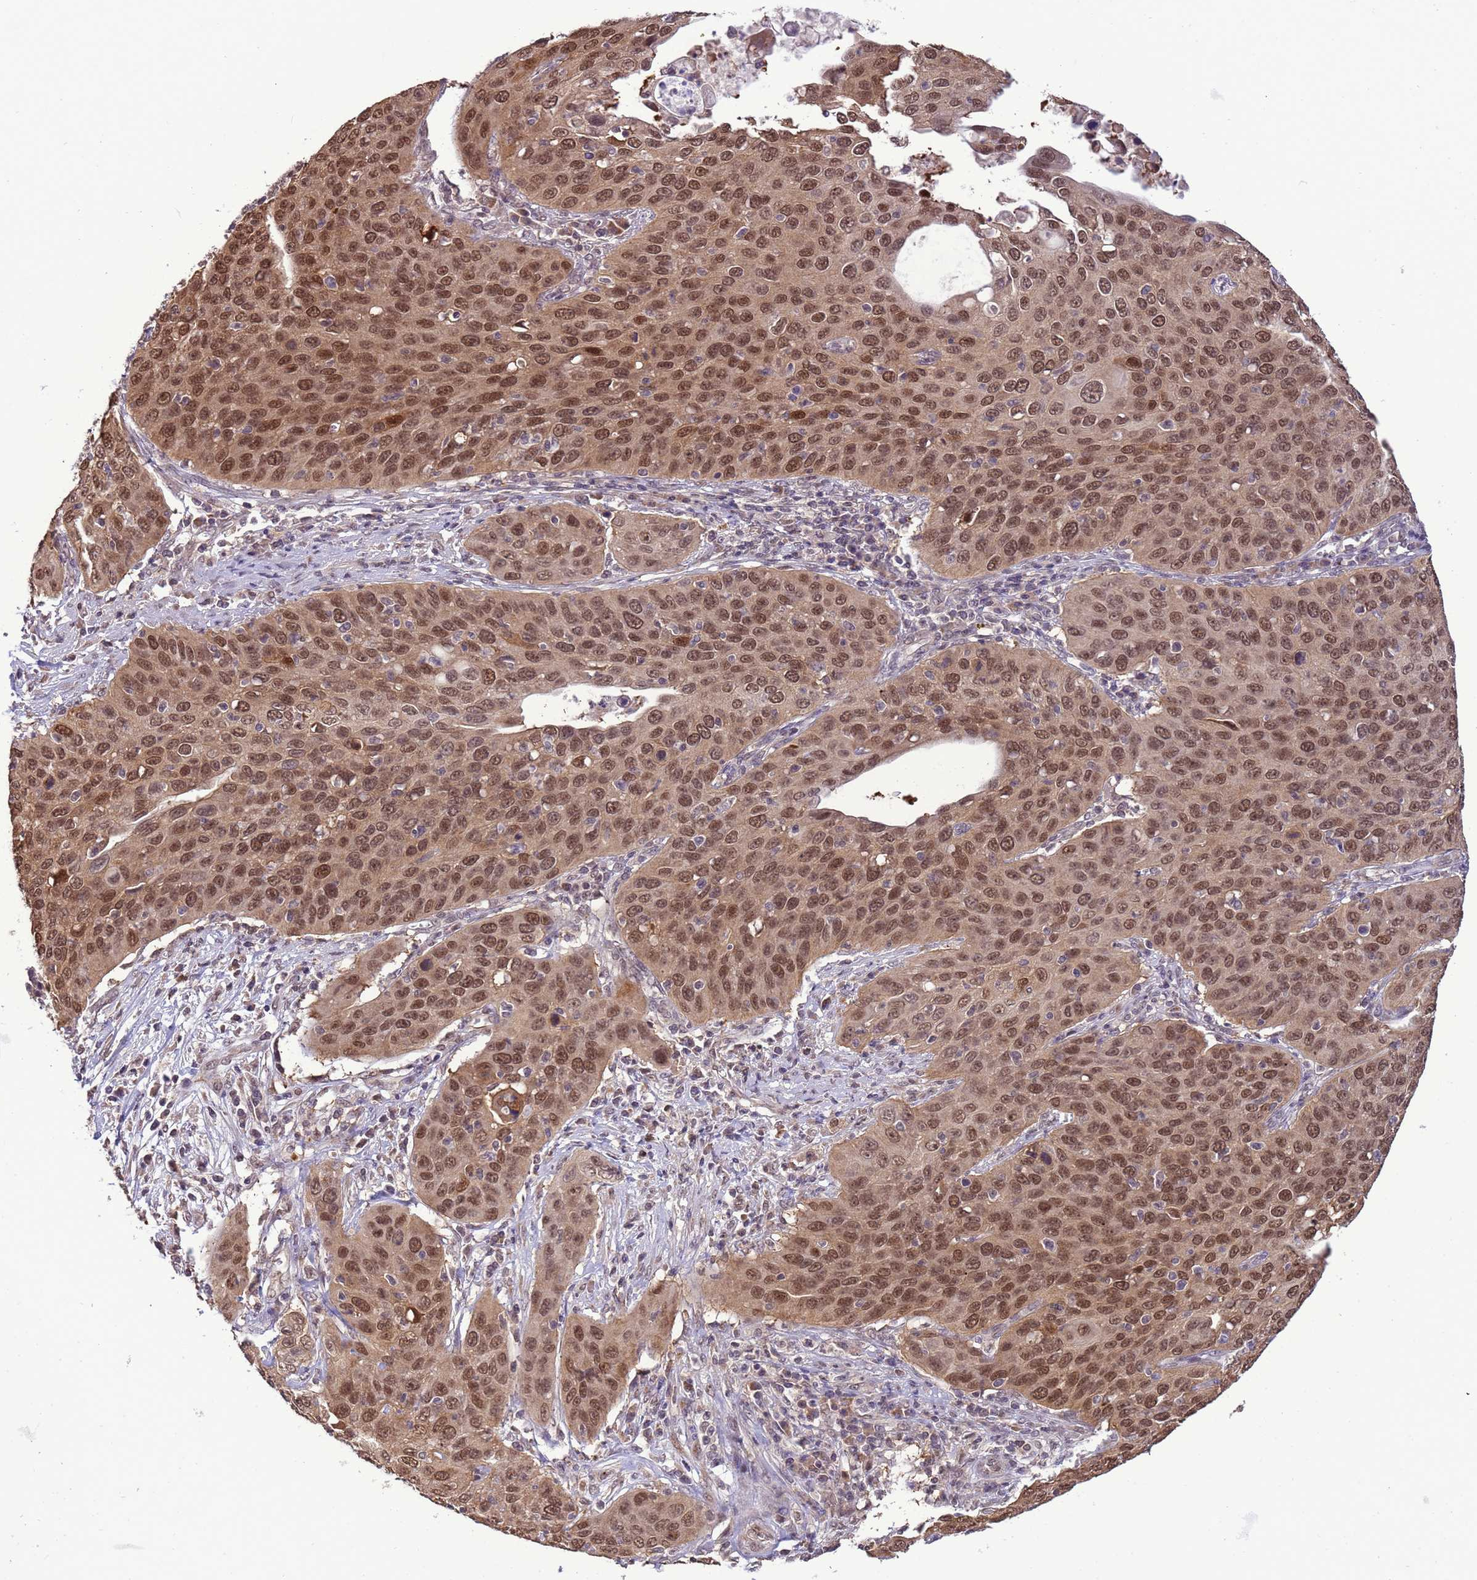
{"staining": {"intensity": "strong", "quantity": ">75%", "location": "nuclear"}, "tissue": "cervical cancer", "cell_type": "Tumor cells", "image_type": "cancer", "snomed": [{"axis": "morphology", "description": "Squamous cell carcinoma, NOS"}, {"axis": "topography", "description": "Cervix"}], "caption": "Cervical squamous cell carcinoma was stained to show a protein in brown. There is high levels of strong nuclear staining in about >75% of tumor cells. Using DAB (brown) and hematoxylin (blue) stains, captured at high magnification using brightfield microscopy.", "gene": "ZBTB5", "patient": {"sex": "female", "age": 36}}